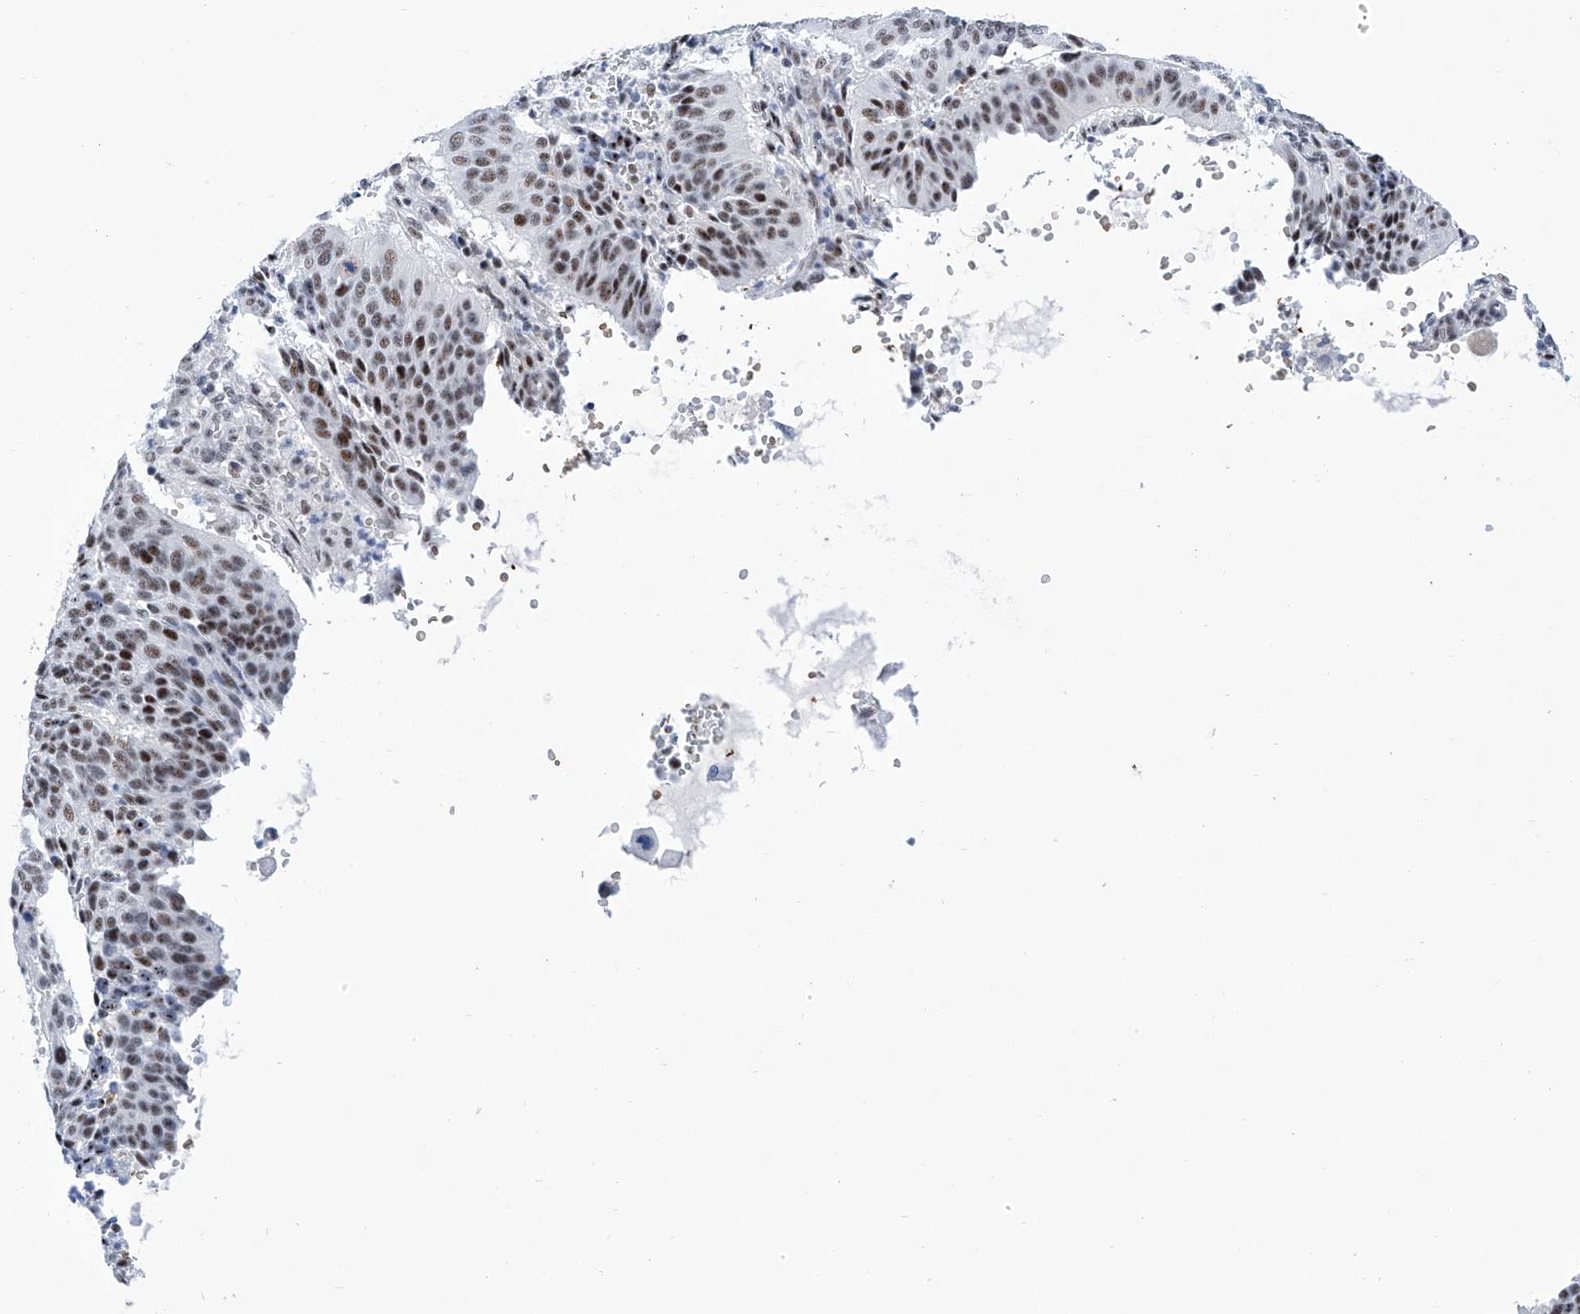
{"staining": {"intensity": "strong", "quantity": "25%-75%", "location": "nuclear"}, "tissue": "cervical cancer", "cell_type": "Tumor cells", "image_type": "cancer", "snomed": [{"axis": "morphology", "description": "Normal tissue, NOS"}, {"axis": "morphology", "description": "Squamous cell carcinoma, NOS"}, {"axis": "topography", "description": "Cervix"}], "caption": "Brown immunohistochemical staining in human squamous cell carcinoma (cervical) demonstrates strong nuclear expression in about 25%-75% of tumor cells. The staining was performed using DAB to visualize the protein expression in brown, while the nuclei were stained in blue with hematoxylin (Magnification: 20x).", "gene": "SART1", "patient": {"sex": "female", "age": 39}}